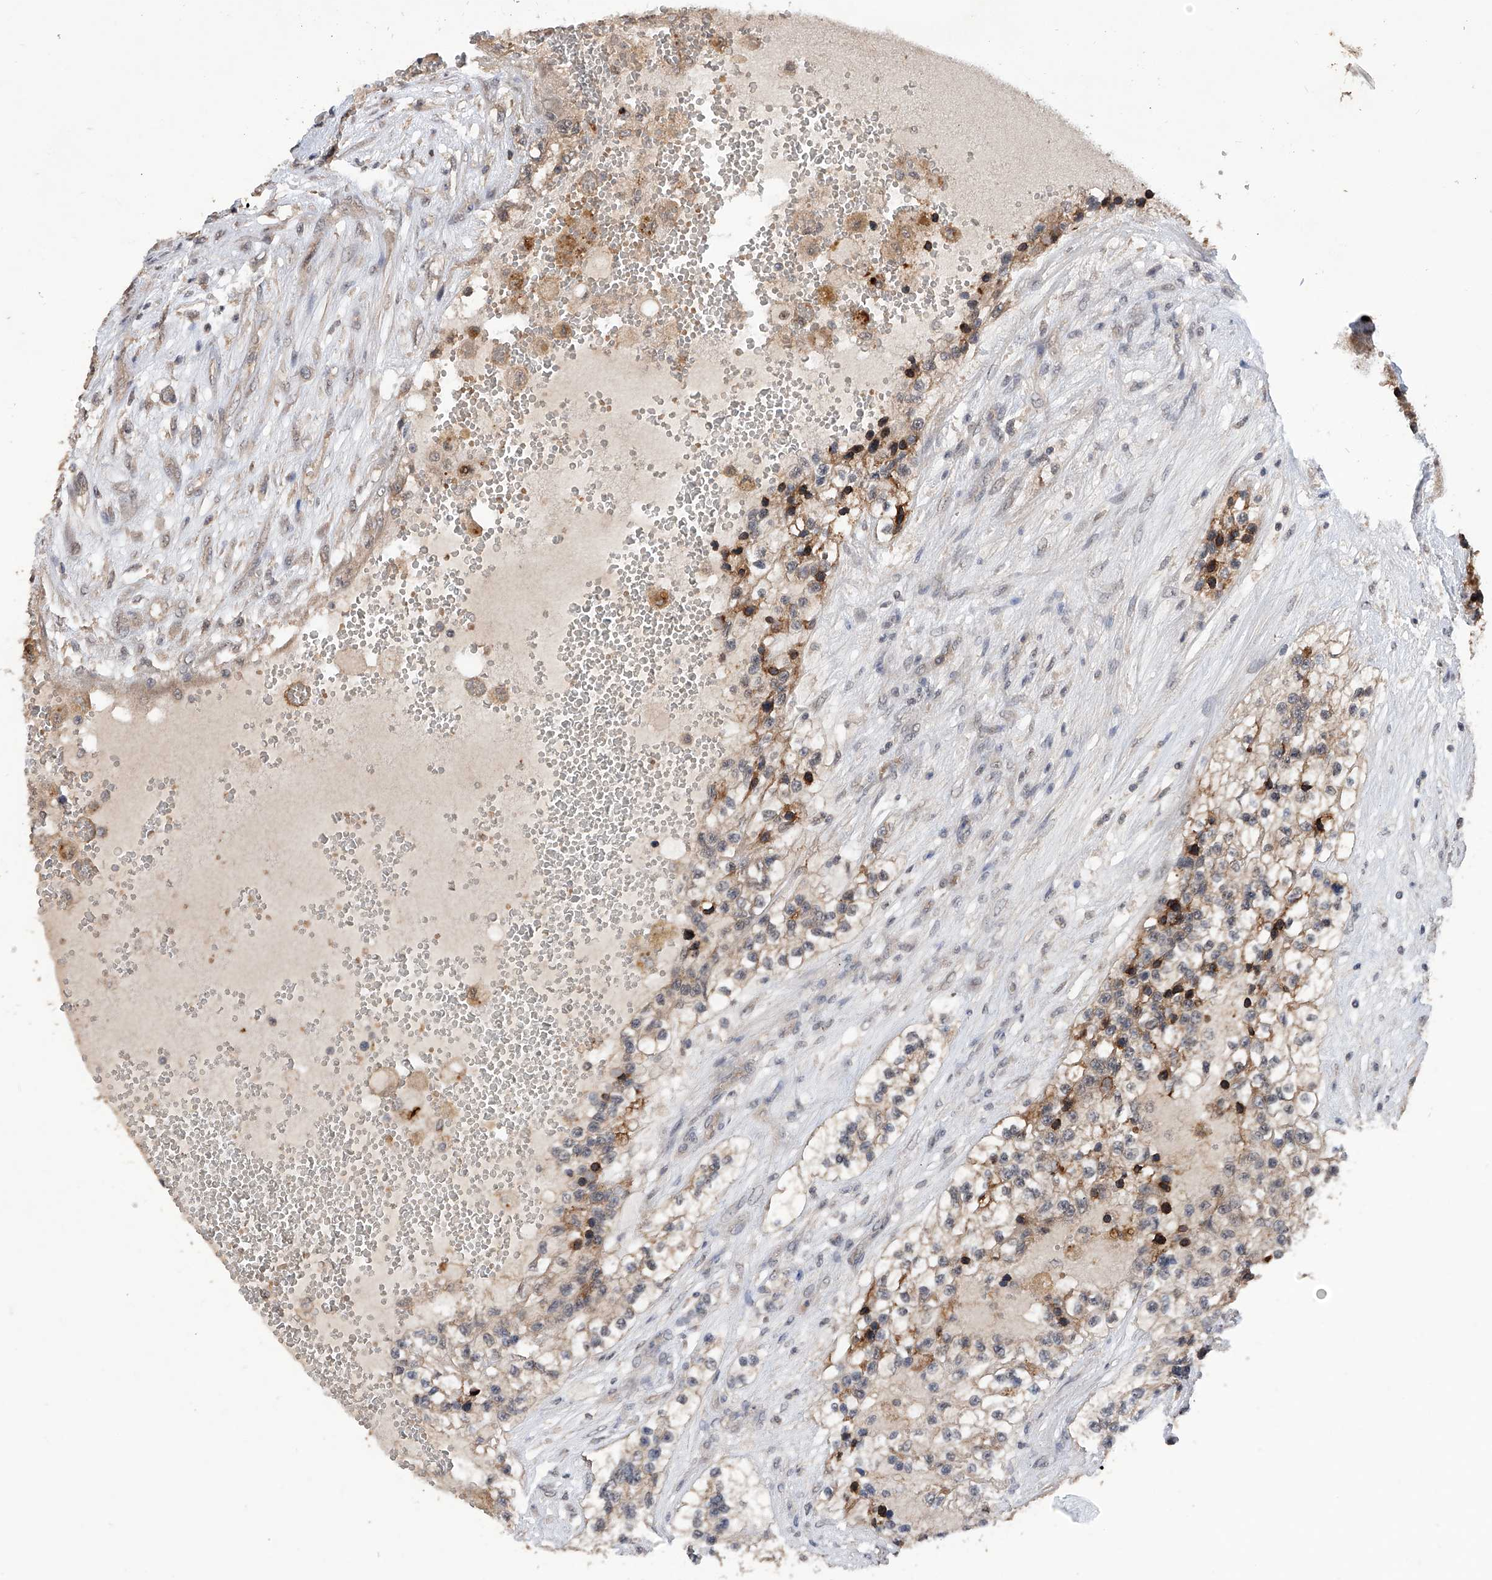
{"staining": {"intensity": "moderate", "quantity": ">75%", "location": "cytoplasmic/membranous"}, "tissue": "renal cancer", "cell_type": "Tumor cells", "image_type": "cancer", "snomed": [{"axis": "morphology", "description": "Adenocarcinoma, NOS"}, {"axis": "topography", "description": "Kidney"}], "caption": "Protein staining of adenocarcinoma (renal) tissue exhibits moderate cytoplasmic/membranous expression in about >75% of tumor cells.", "gene": "LYSMD4", "patient": {"sex": "female", "age": 57}}